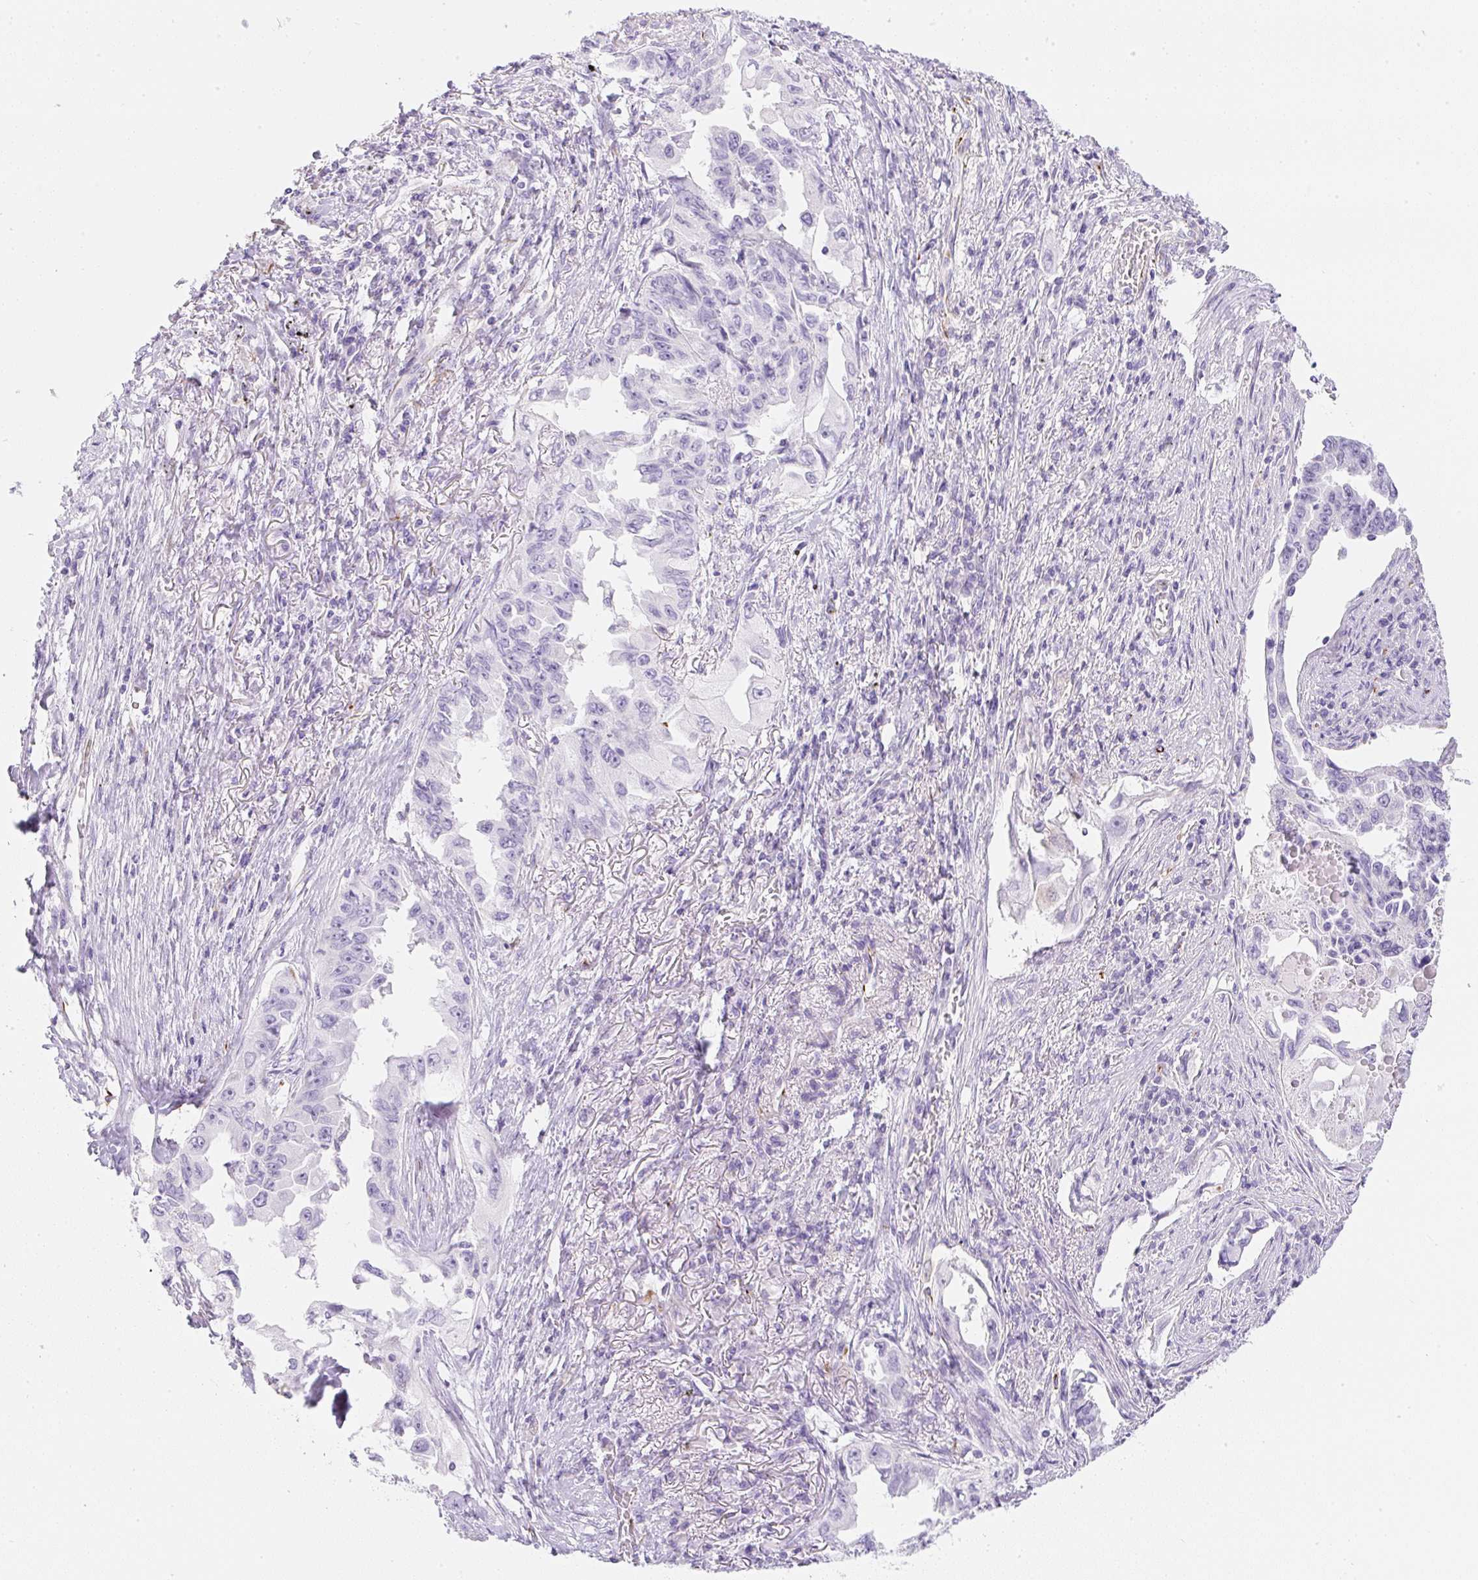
{"staining": {"intensity": "negative", "quantity": "none", "location": "none"}, "tissue": "lung cancer", "cell_type": "Tumor cells", "image_type": "cancer", "snomed": [{"axis": "morphology", "description": "Adenocarcinoma, NOS"}, {"axis": "topography", "description": "Lung"}], "caption": "Human adenocarcinoma (lung) stained for a protein using IHC displays no staining in tumor cells.", "gene": "ZNF689", "patient": {"sex": "female", "age": 51}}